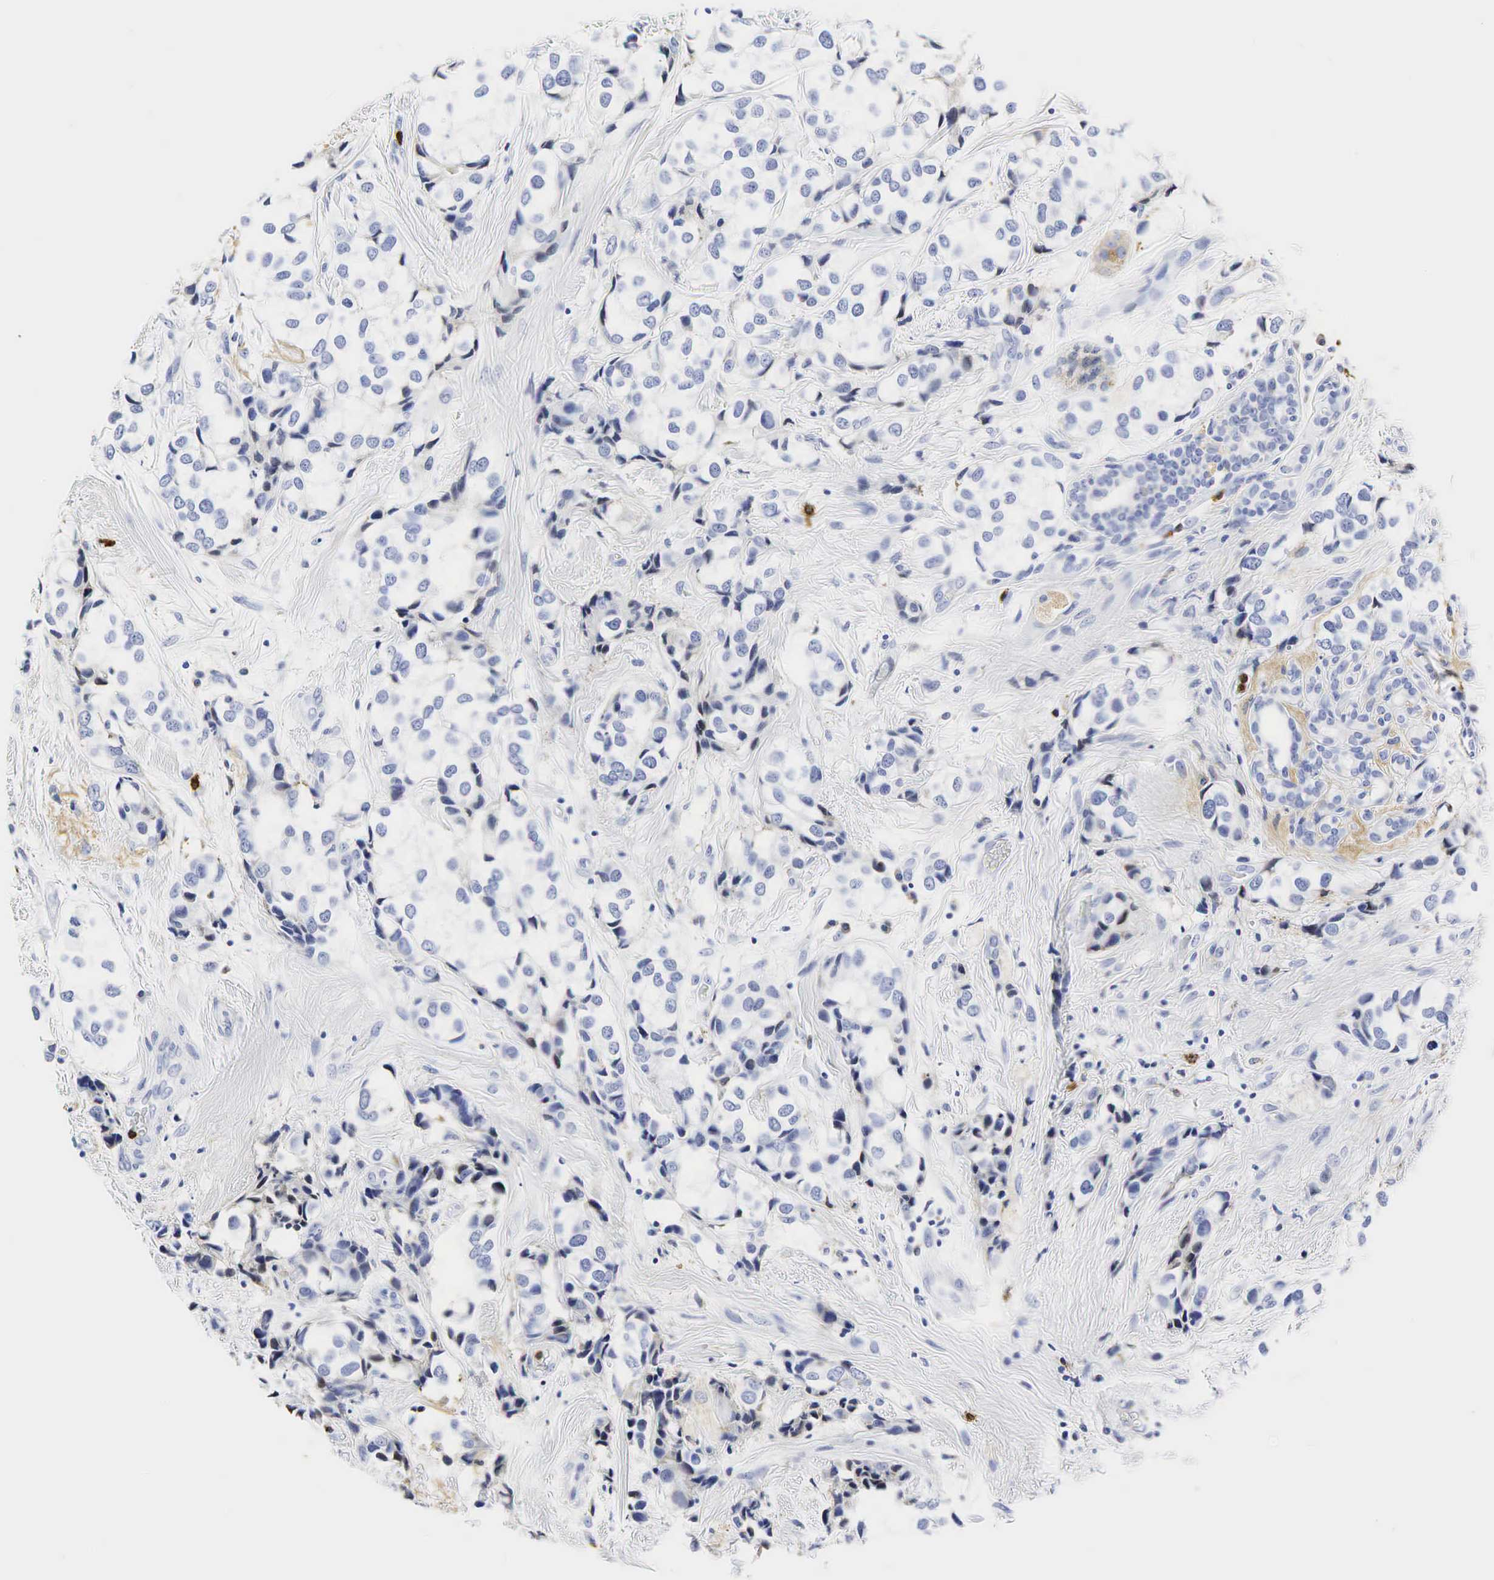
{"staining": {"intensity": "negative", "quantity": "none", "location": "none"}, "tissue": "breast cancer", "cell_type": "Tumor cells", "image_type": "cancer", "snomed": [{"axis": "morphology", "description": "Duct carcinoma"}, {"axis": "topography", "description": "Breast"}], "caption": "High power microscopy photomicrograph of an immunohistochemistry (IHC) image of breast intraductal carcinoma, revealing no significant staining in tumor cells.", "gene": "LYZ", "patient": {"sex": "female", "age": 68}}